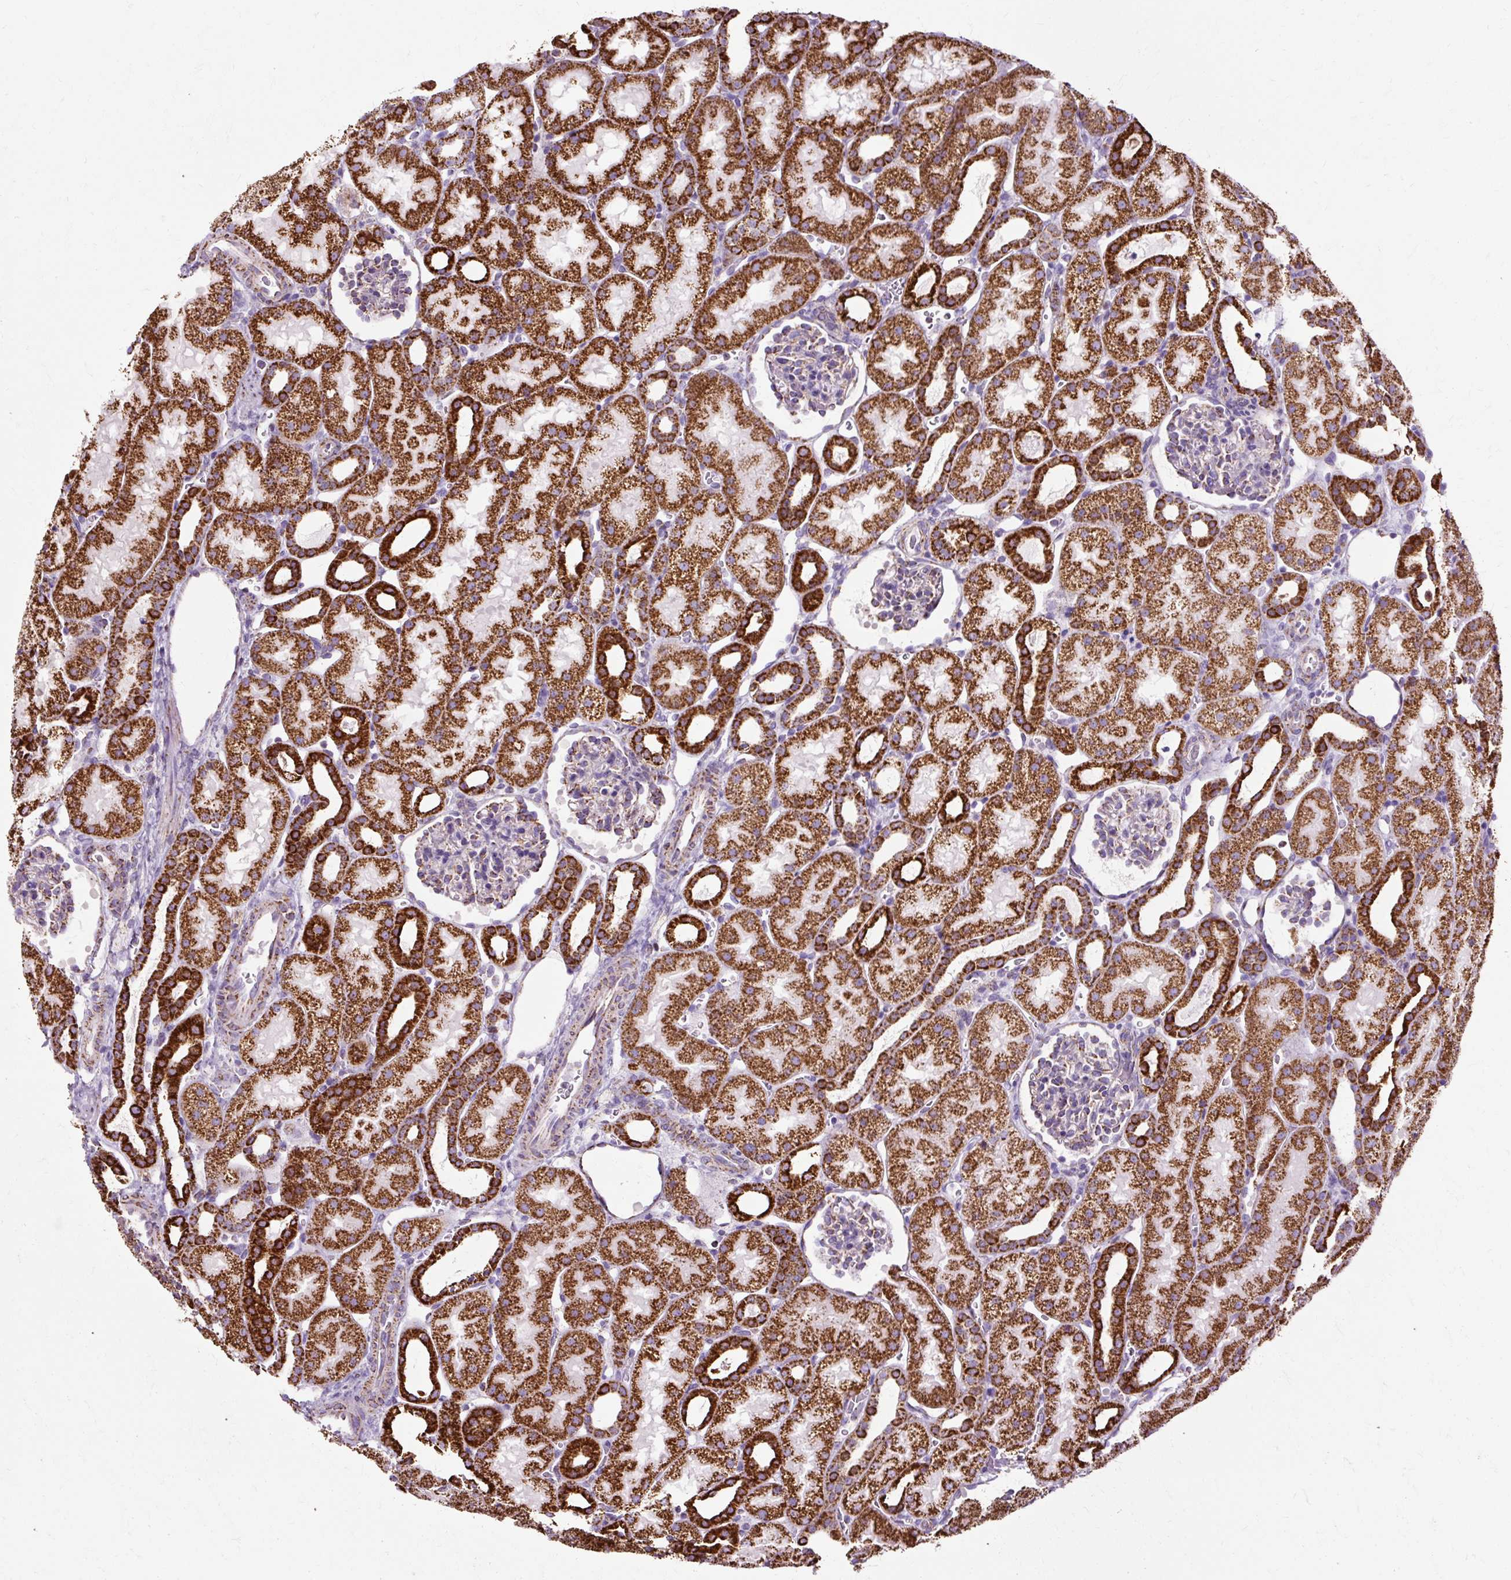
{"staining": {"intensity": "moderate", "quantity": "<25%", "location": "cytoplasmic/membranous"}, "tissue": "kidney", "cell_type": "Cells in glomeruli", "image_type": "normal", "snomed": [{"axis": "morphology", "description": "Normal tissue, NOS"}, {"axis": "topography", "description": "Kidney"}], "caption": "Benign kidney was stained to show a protein in brown. There is low levels of moderate cytoplasmic/membranous positivity in about <25% of cells in glomeruli.", "gene": "DLAT", "patient": {"sex": "male", "age": 2}}